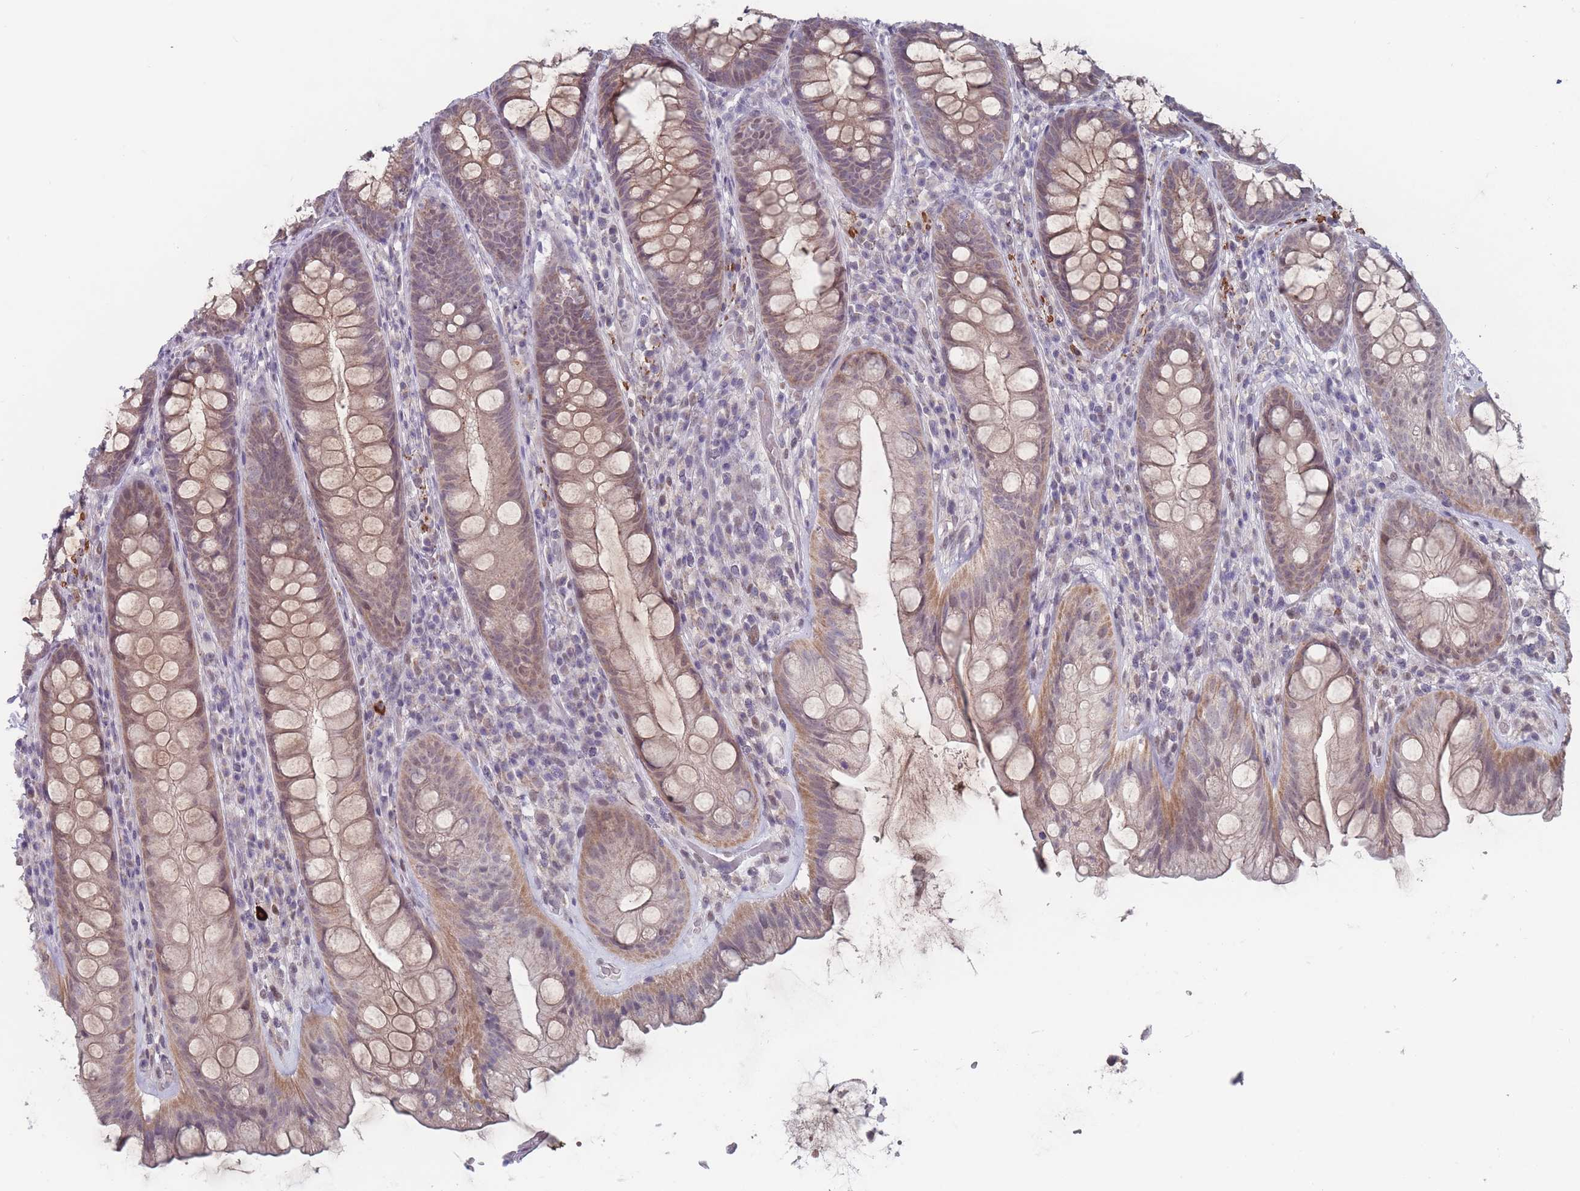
{"staining": {"intensity": "moderate", "quantity": ">75%", "location": "cytoplasmic/membranous"}, "tissue": "rectum", "cell_type": "Glandular cells", "image_type": "normal", "snomed": [{"axis": "morphology", "description": "Normal tissue, NOS"}, {"axis": "topography", "description": "Rectum"}], "caption": "Brown immunohistochemical staining in unremarkable rectum displays moderate cytoplasmic/membranous positivity in about >75% of glandular cells. (Brightfield microscopy of DAB IHC at high magnification).", "gene": "PEX7", "patient": {"sex": "male", "age": 74}}